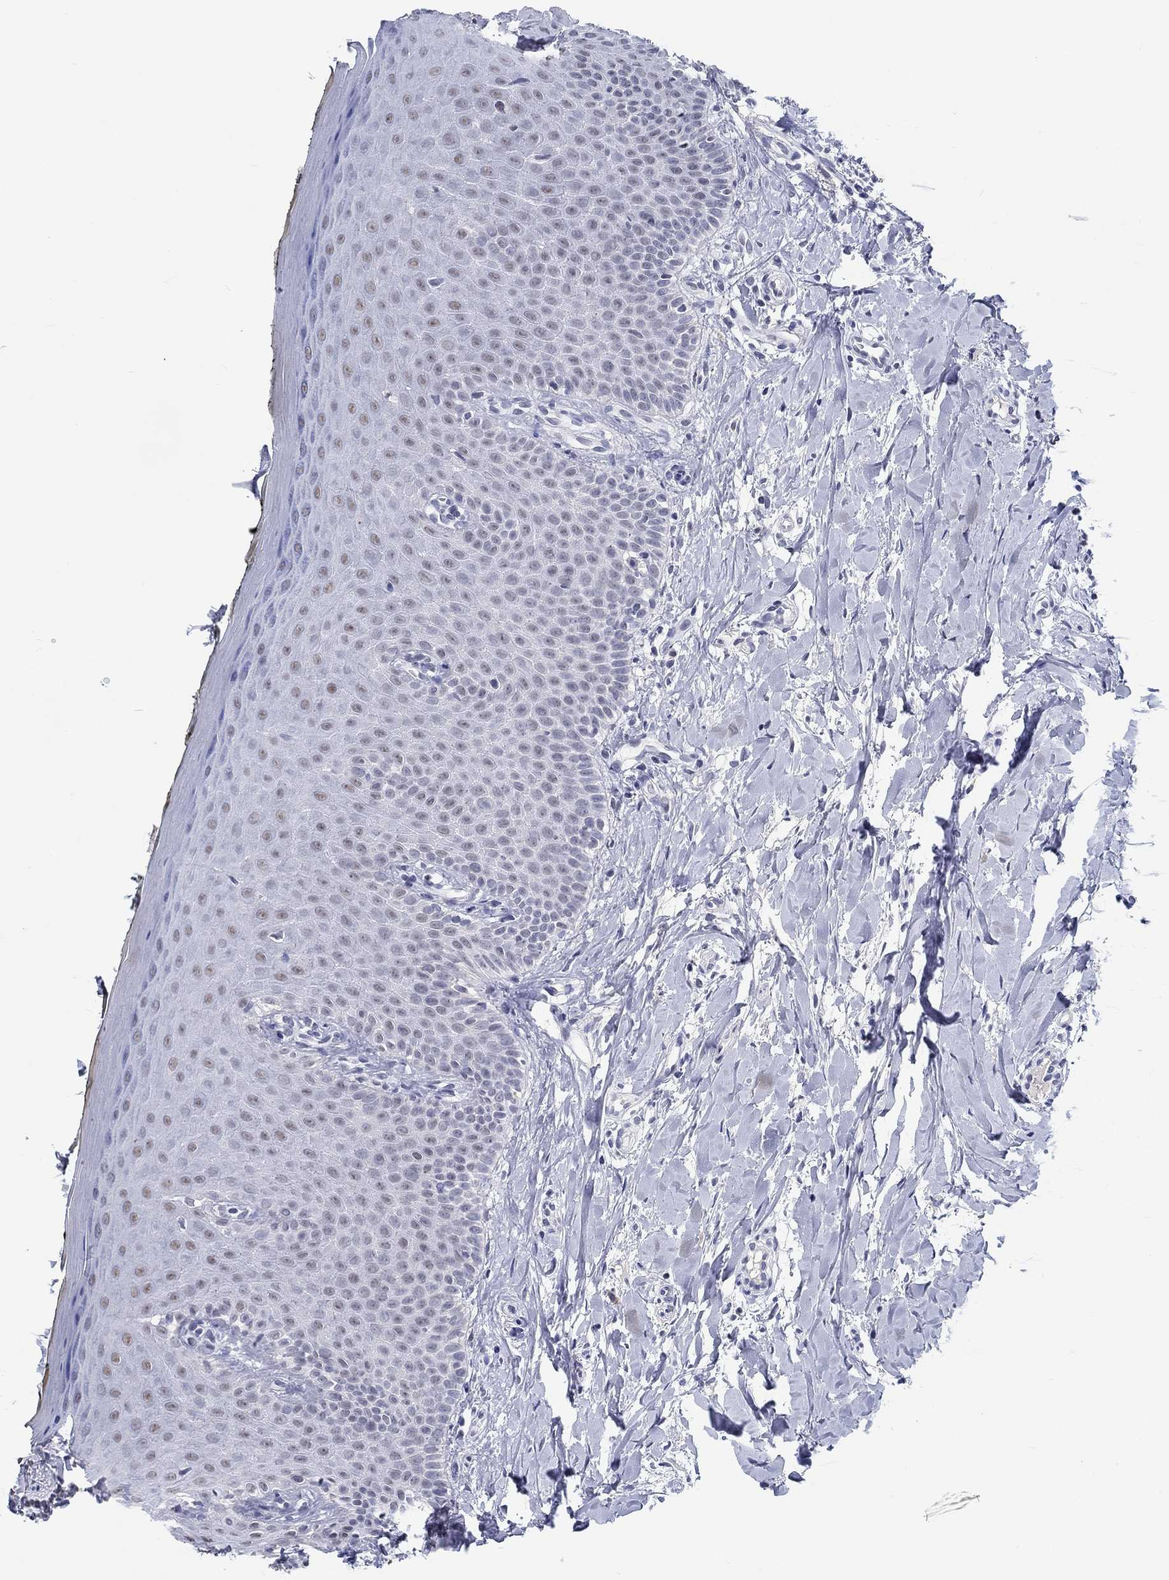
{"staining": {"intensity": "weak", "quantity": "<25%", "location": "nuclear"}, "tissue": "oral mucosa", "cell_type": "Squamous epithelial cells", "image_type": "normal", "snomed": [{"axis": "morphology", "description": "Normal tissue, NOS"}, {"axis": "topography", "description": "Oral tissue"}], "caption": "Squamous epithelial cells show no significant protein expression in unremarkable oral mucosa. Nuclei are stained in blue.", "gene": "GRIN1", "patient": {"sex": "female", "age": 43}}